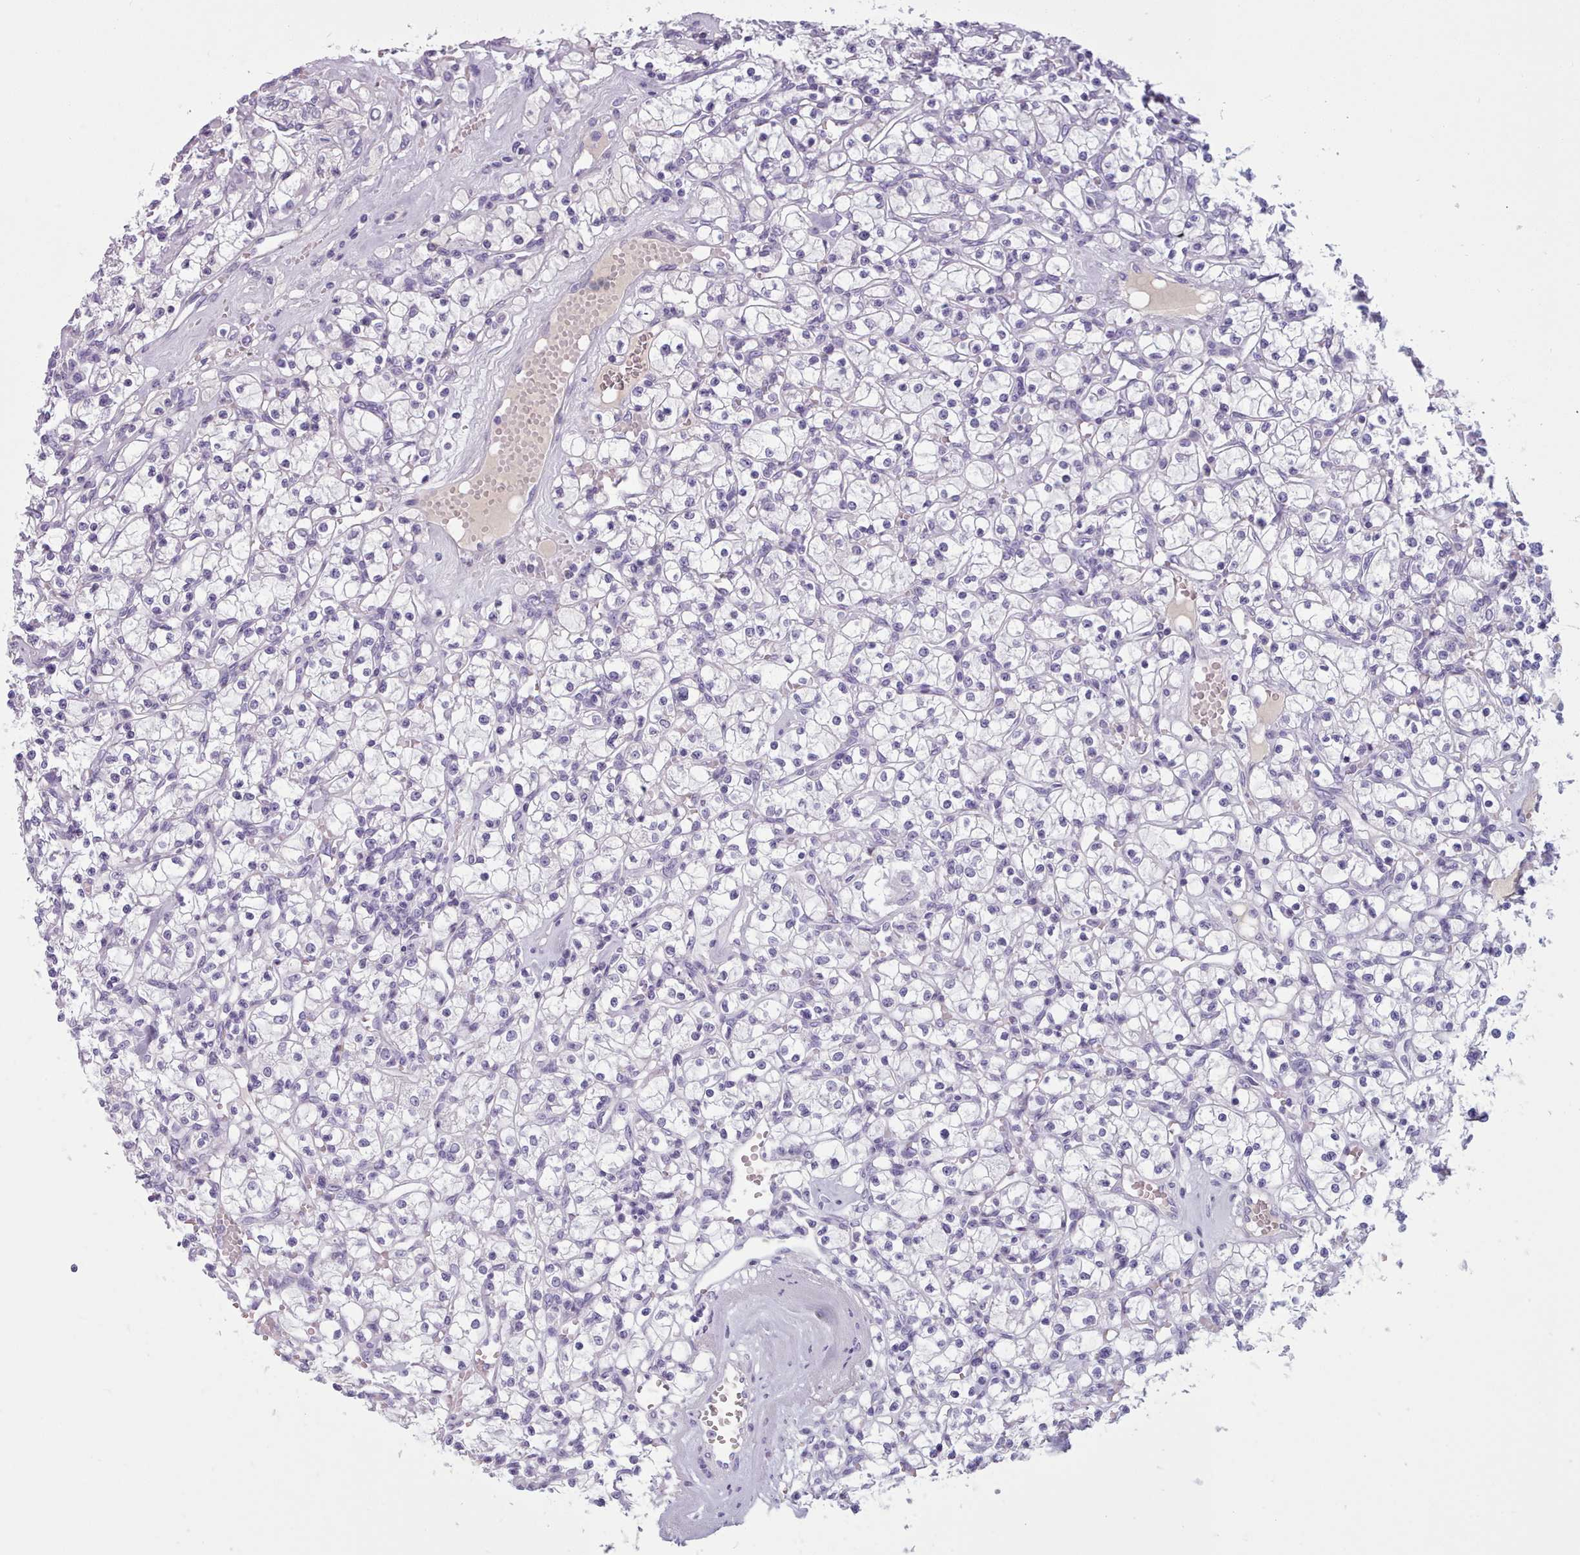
{"staining": {"intensity": "negative", "quantity": "none", "location": "none"}, "tissue": "renal cancer", "cell_type": "Tumor cells", "image_type": "cancer", "snomed": [{"axis": "morphology", "description": "Adenocarcinoma, NOS"}, {"axis": "topography", "description": "Kidney"}], "caption": "Tumor cells are negative for protein expression in human renal cancer (adenocarcinoma).", "gene": "ZNF43", "patient": {"sex": "female", "age": 59}}